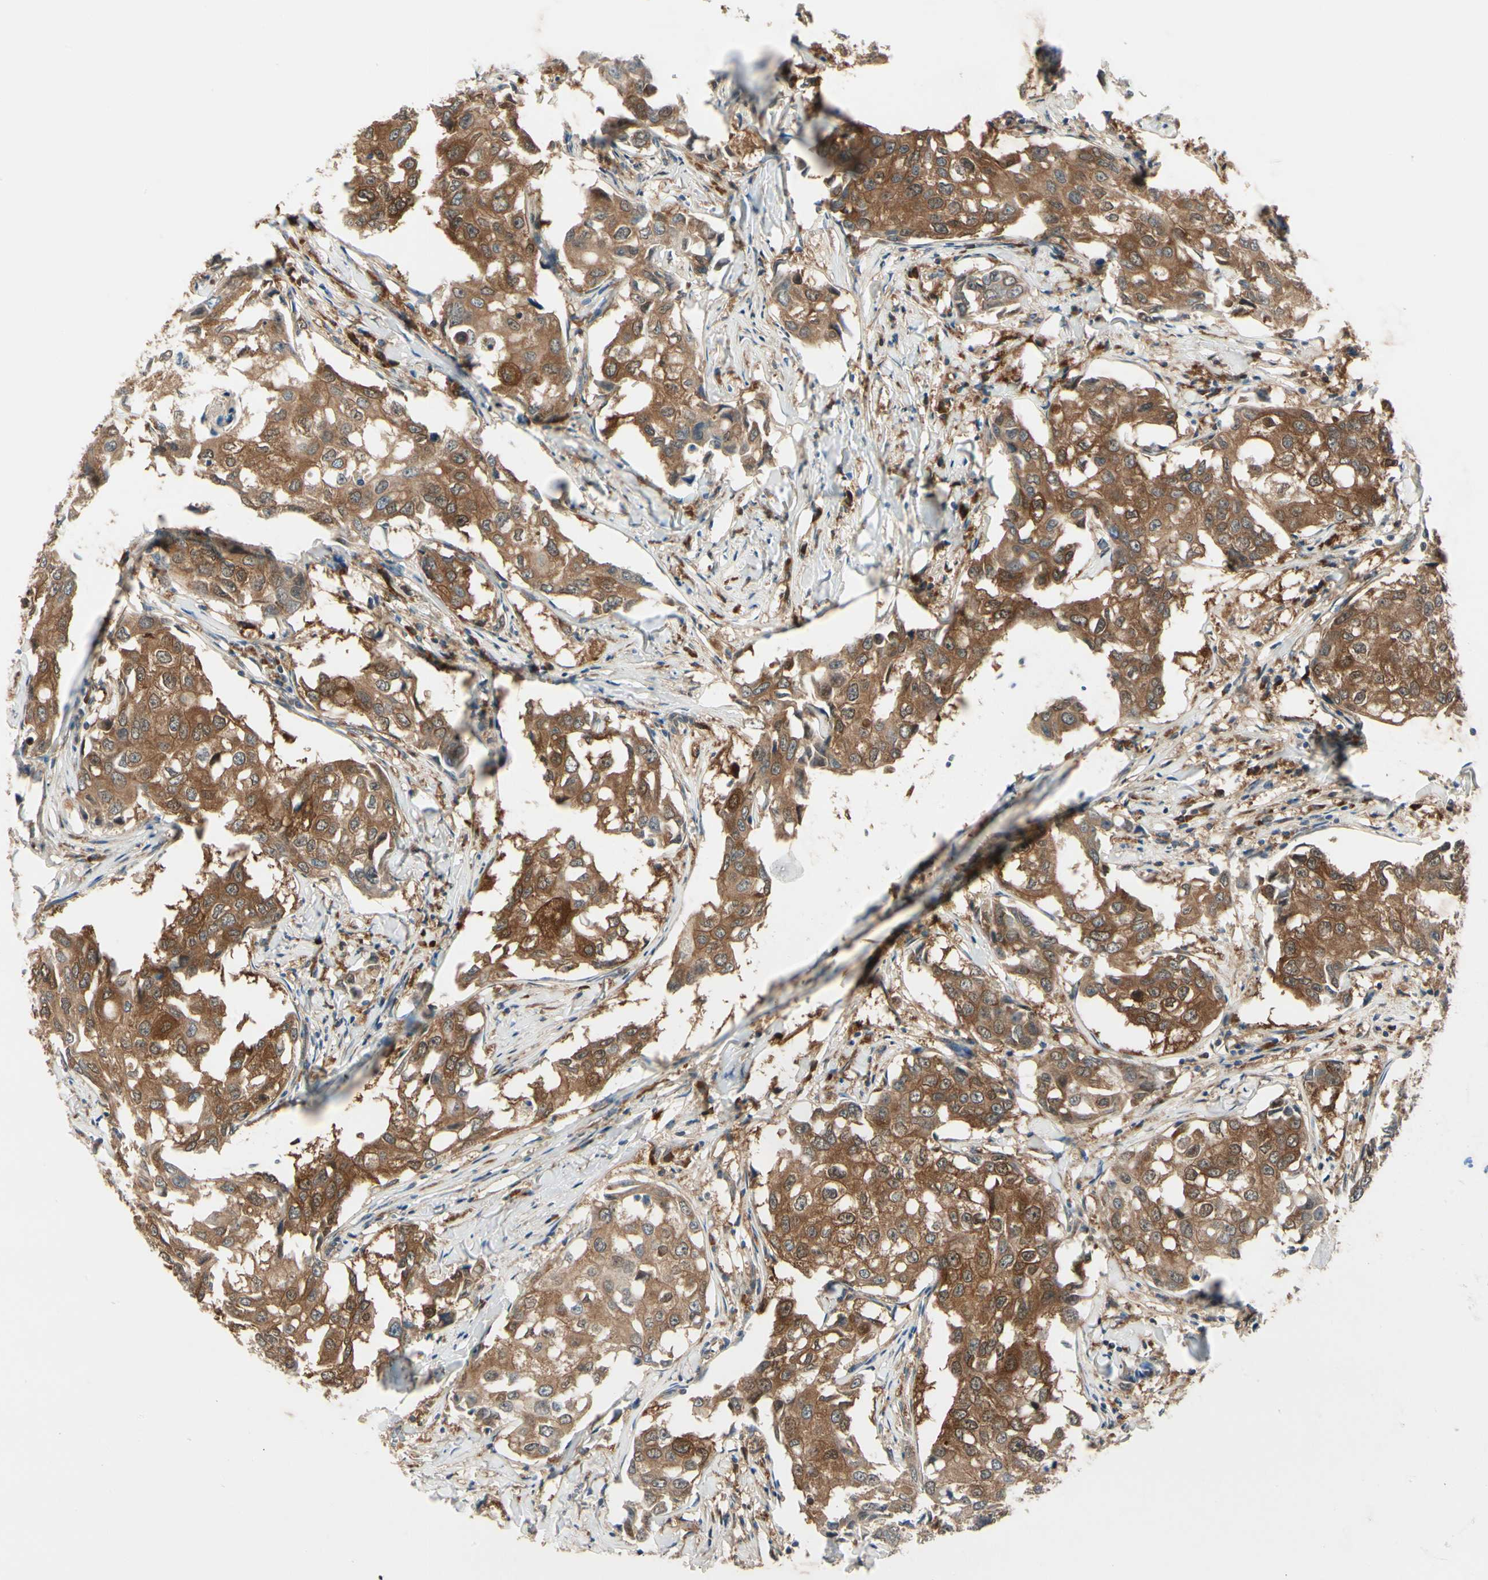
{"staining": {"intensity": "strong", "quantity": ">75%", "location": "cytoplasmic/membranous,nuclear"}, "tissue": "breast cancer", "cell_type": "Tumor cells", "image_type": "cancer", "snomed": [{"axis": "morphology", "description": "Duct carcinoma"}, {"axis": "topography", "description": "Breast"}], "caption": "This is an image of immunohistochemistry (IHC) staining of breast cancer (intraductal carcinoma), which shows strong positivity in the cytoplasmic/membranous and nuclear of tumor cells.", "gene": "NME1-NME2", "patient": {"sex": "female", "age": 27}}